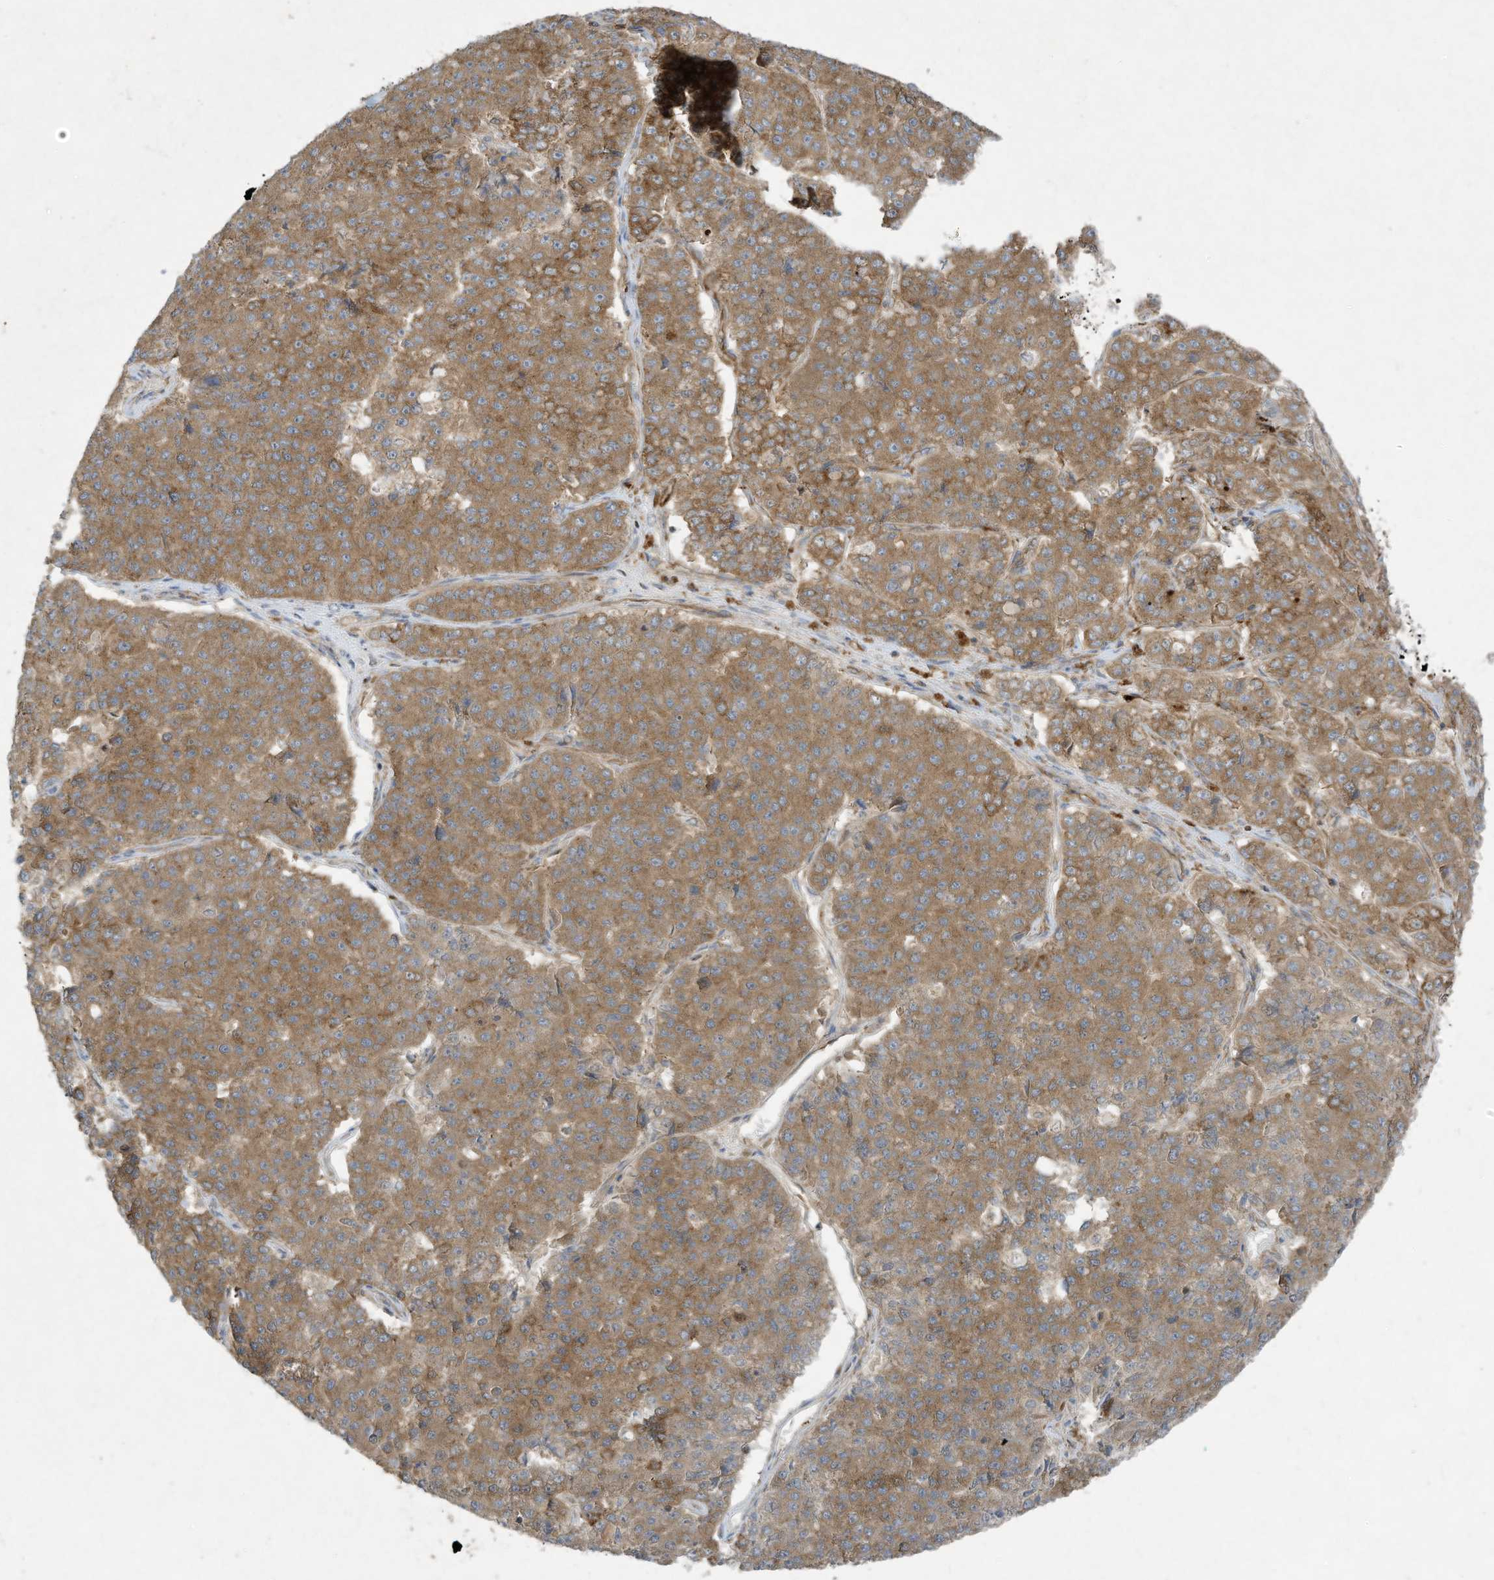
{"staining": {"intensity": "moderate", "quantity": ">75%", "location": "cytoplasmic/membranous"}, "tissue": "pancreatic cancer", "cell_type": "Tumor cells", "image_type": "cancer", "snomed": [{"axis": "morphology", "description": "Adenocarcinoma, NOS"}, {"axis": "topography", "description": "Pancreas"}], "caption": "Pancreatic cancer was stained to show a protein in brown. There is medium levels of moderate cytoplasmic/membranous expression in approximately >75% of tumor cells.", "gene": "SYNJ2", "patient": {"sex": "male", "age": 50}}